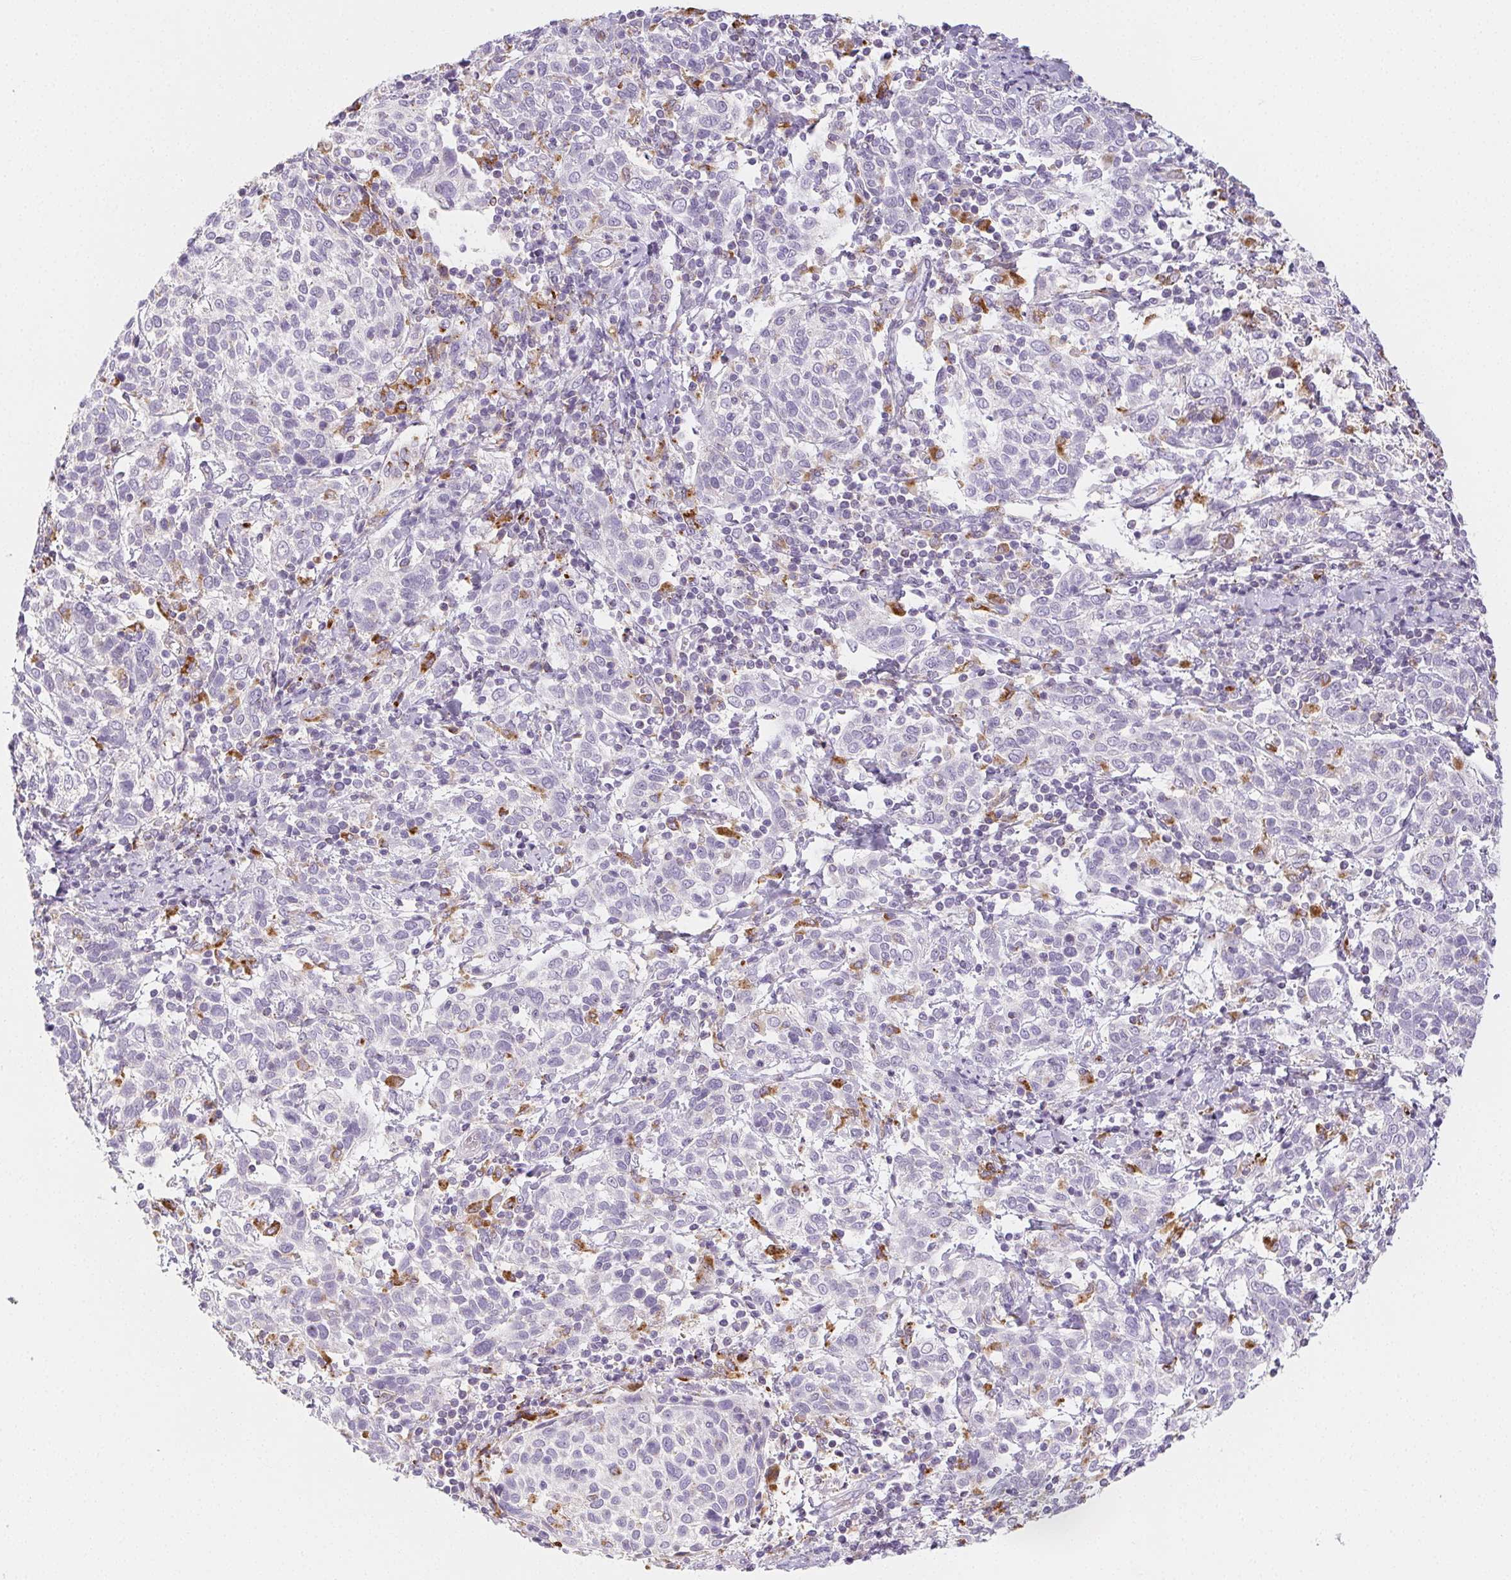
{"staining": {"intensity": "negative", "quantity": "none", "location": "none"}, "tissue": "cervical cancer", "cell_type": "Tumor cells", "image_type": "cancer", "snomed": [{"axis": "morphology", "description": "Squamous cell carcinoma, NOS"}, {"axis": "topography", "description": "Cervix"}], "caption": "An image of human cervical cancer is negative for staining in tumor cells.", "gene": "LIPA", "patient": {"sex": "female", "age": 61}}